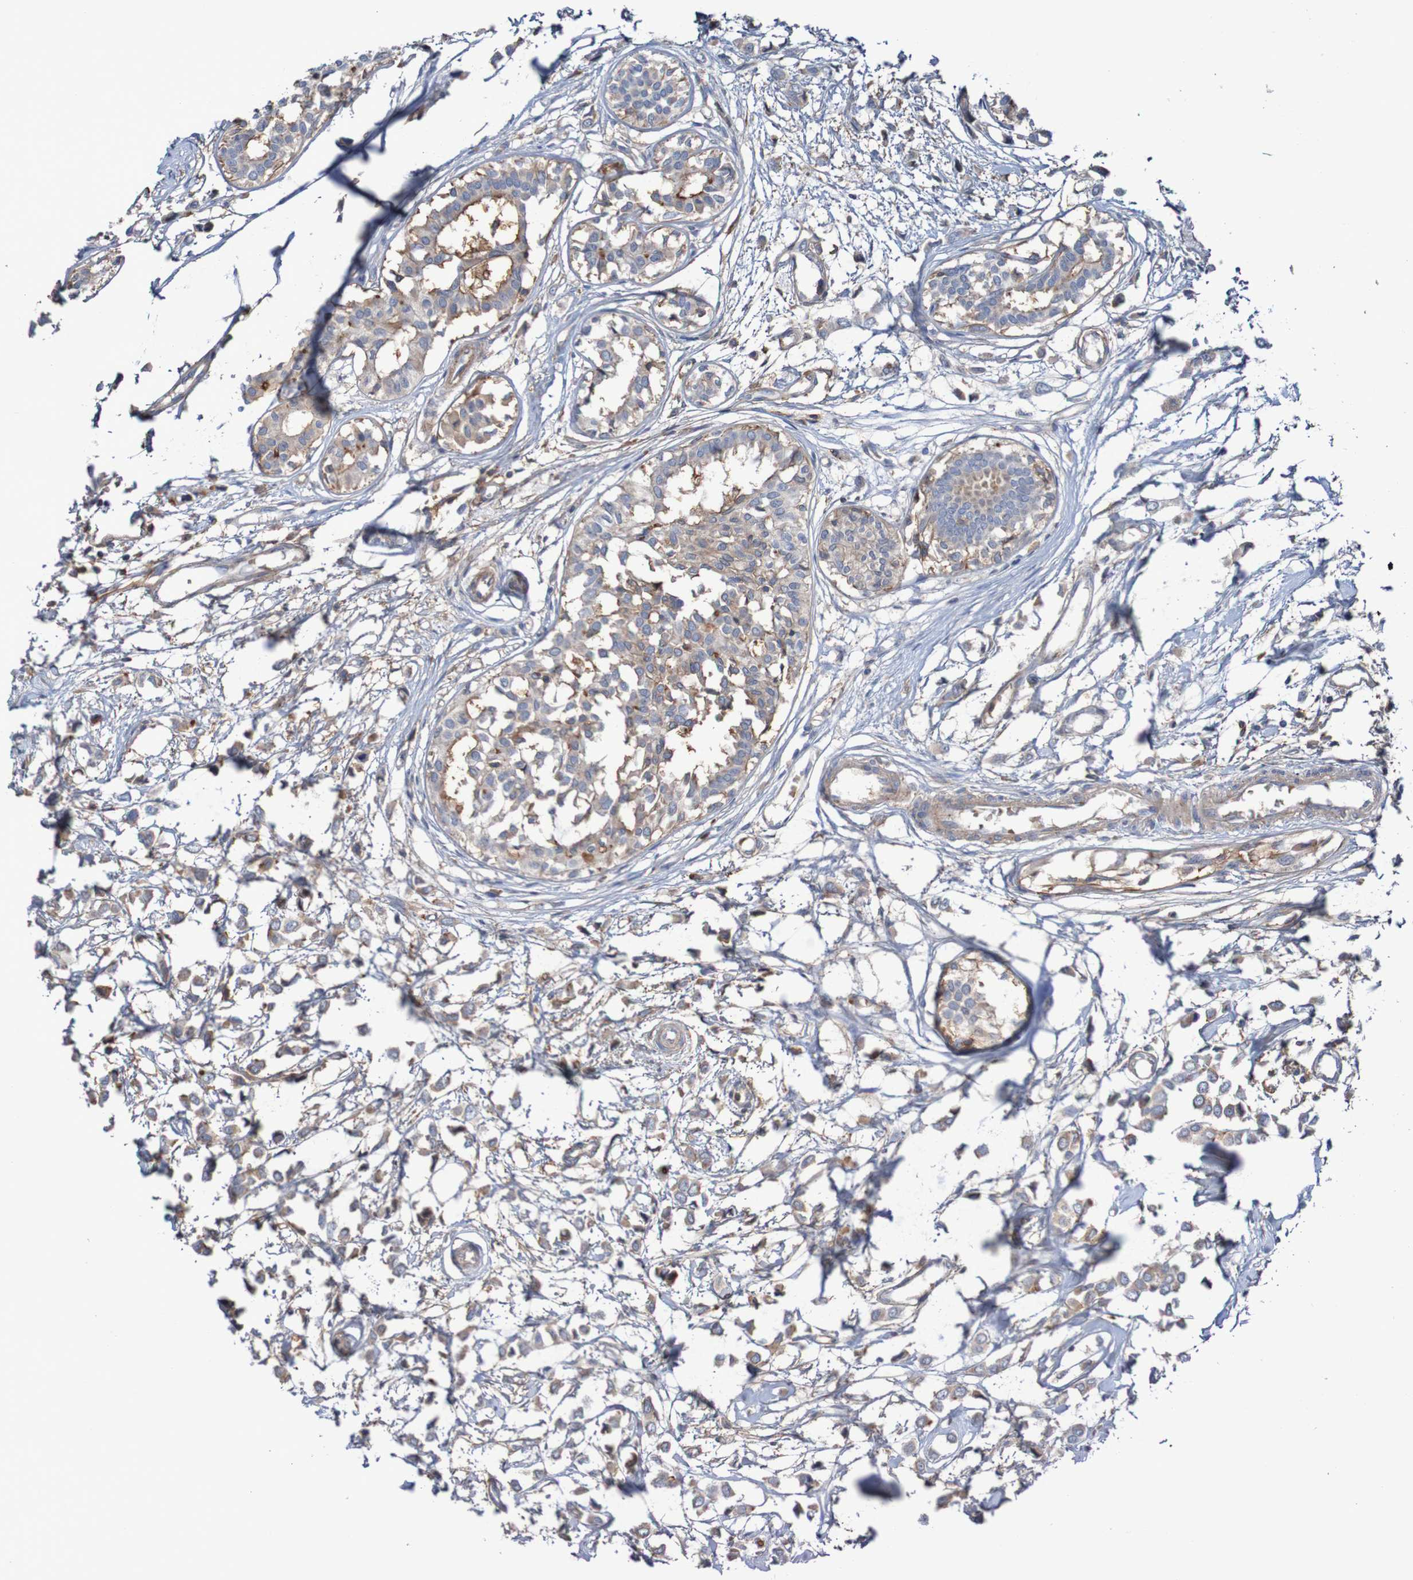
{"staining": {"intensity": "weak", "quantity": ">75%", "location": "cytoplasmic/membranous"}, "tissue": "breast cancer", "cell_type": "Tumor cells", "image_type": "cancer", "snomed": [{"axis": "morphology", "description": "Lobular carcinoma"}, {"axis": "topography", "description": "Breast"}], "caption": "IHC (DAB (3,3'-diaminobenzidine)) staining of breast lobular carcinoma demonstrates weak cytoplasmic/membranous protein staining in about >75% of tumor cells.", "gene": "PDGFB", "patient": {"sex": "female", "age": 51}}